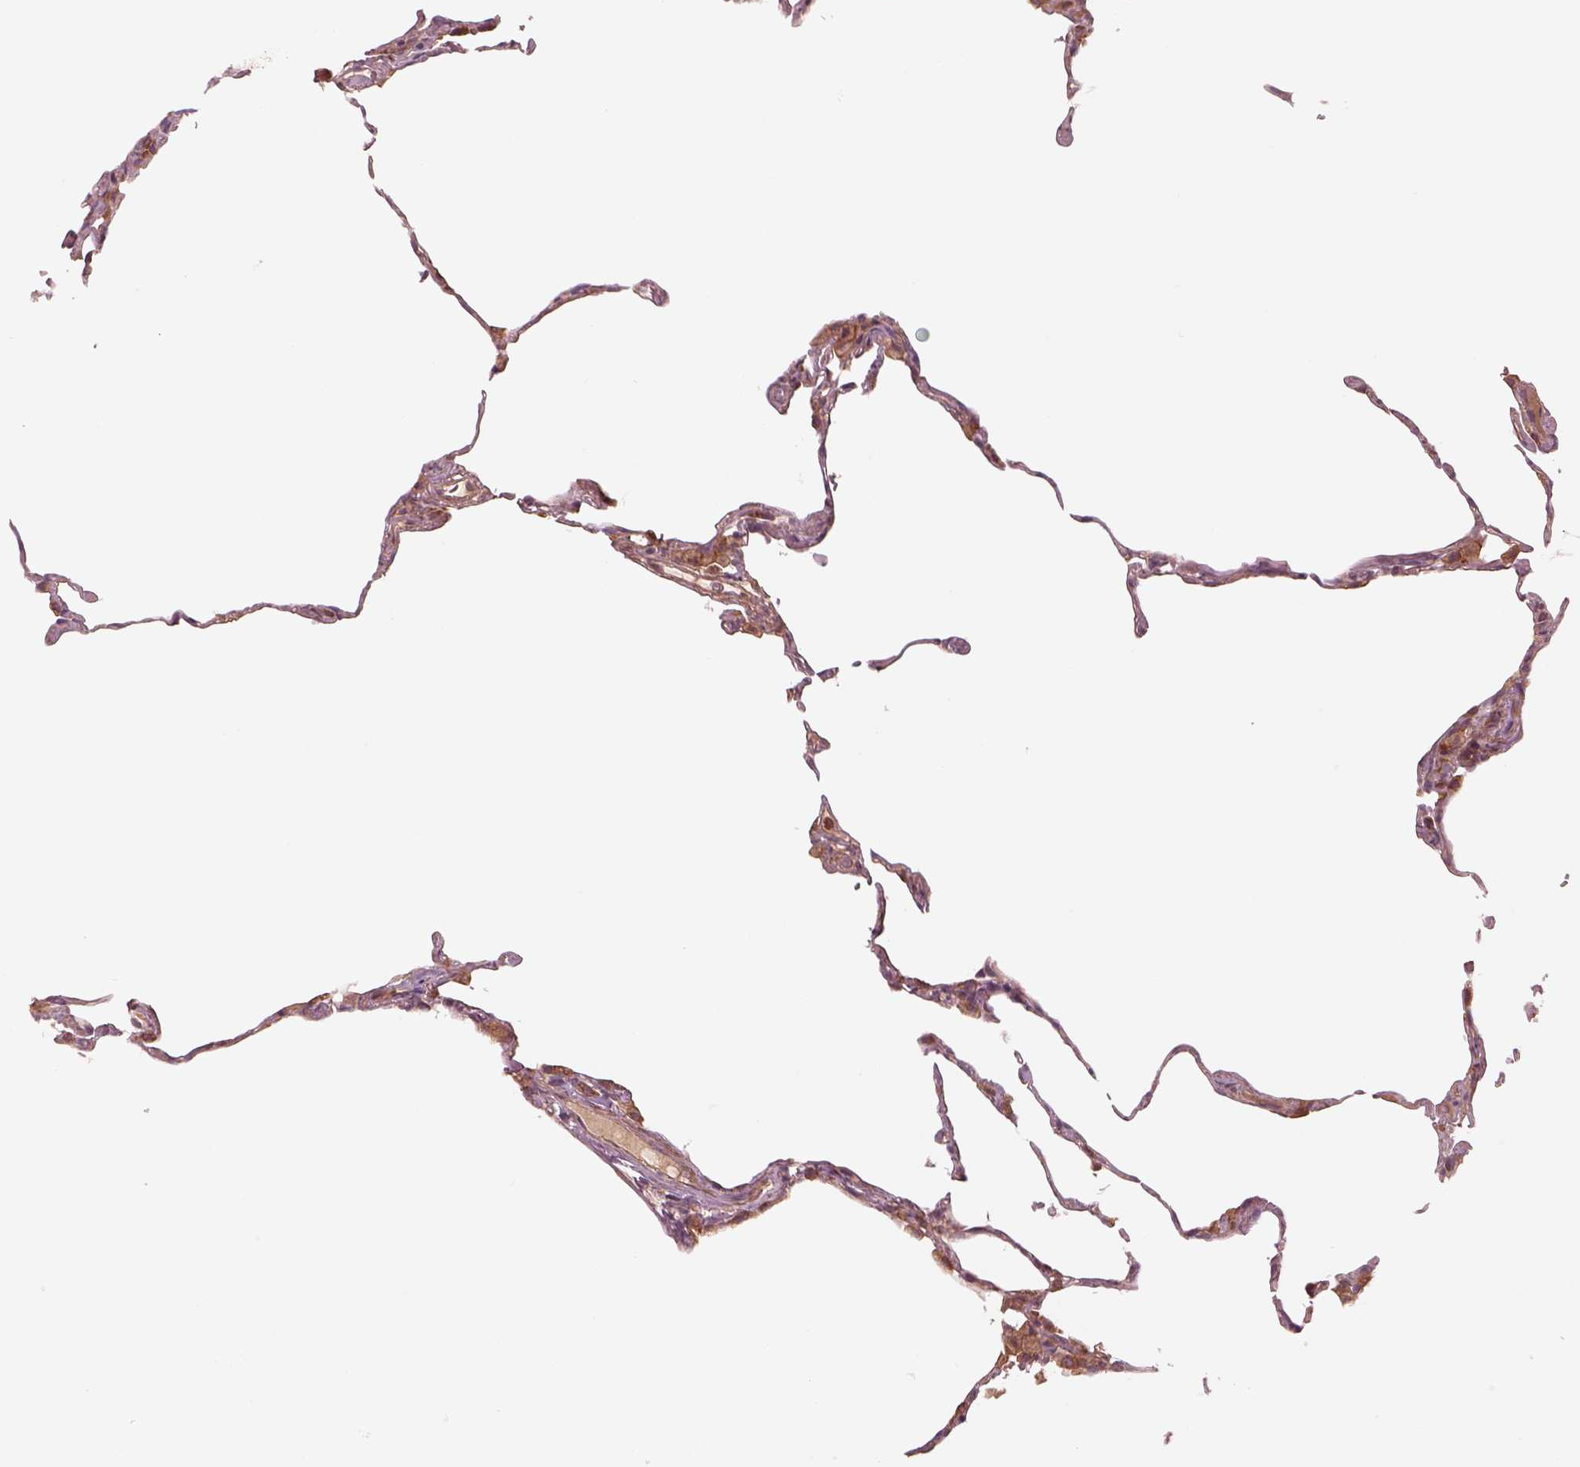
{"staining": {"intensity": "weak", "quantity": "25%-75%", "location": "cytoplasmic/membranous"}, "tissue": "lung", "cell_type": "Alveolar cells", "image_type": "normal", "snomed": [{"axis": "morphology", "description": "Normal tissue, NOS"}, {"axis": "topography", "description": "Lung"}], "caption": "DAB (3,3'-diaminobenzidine) immunohistochemical staining of unremarkable lung reveals weak cytoplasmic/membranous protein staining in about 25%-75% of alveolar cells.", "gene": "ASCC2", "patient": {"sex": "female", "age": 57}}